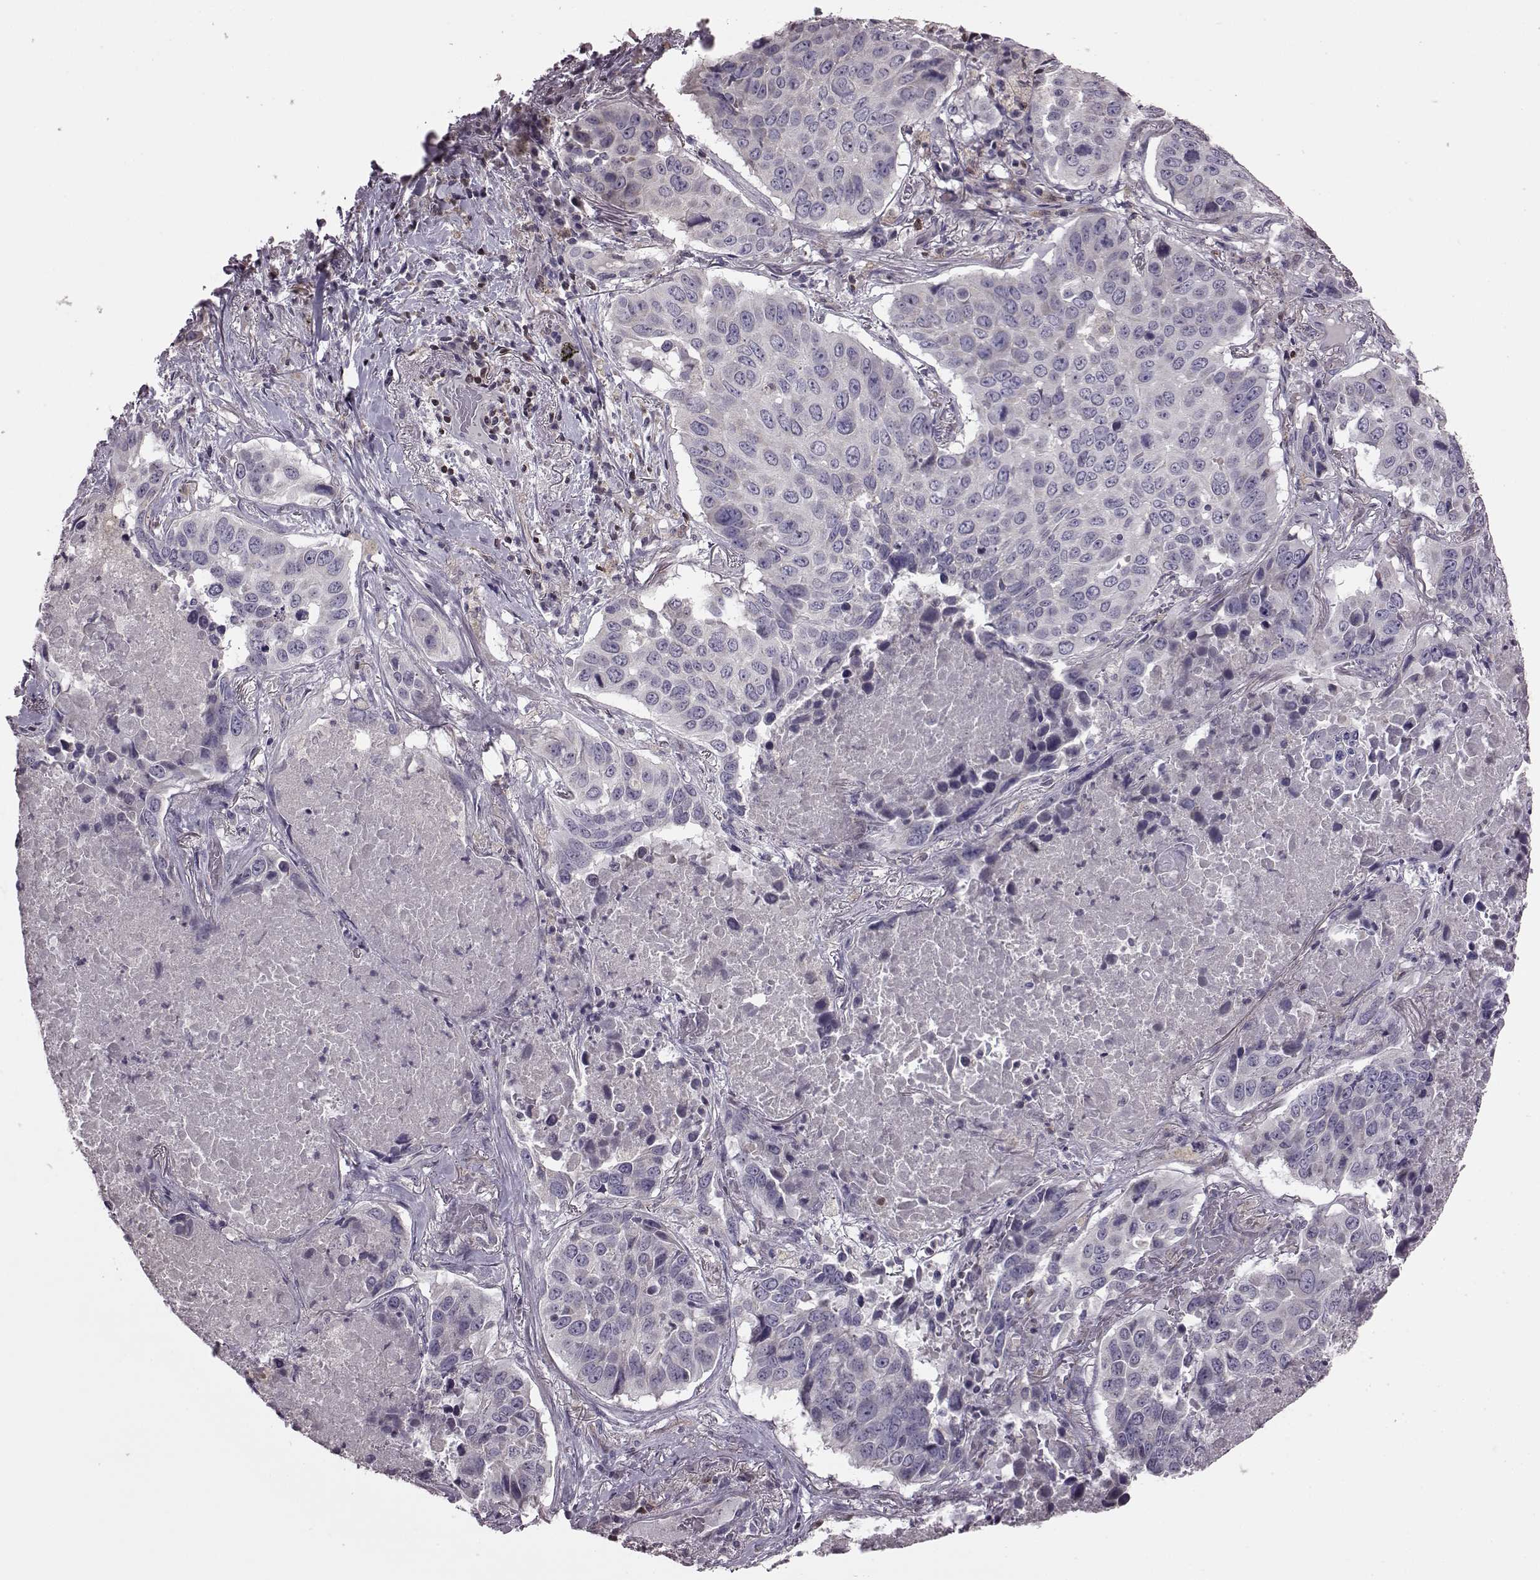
{"staining": {"intensity": "negative", "quantity": "none", "location": "none"}, "tissue": "lung cancer", "cell_type": "Tumor cells", "image_type": "cancer", "snomed": [{"axis": "morphology", "description": "Normal tissue, NOS"}, {"axis": "morphology", "description": "Squamous cell carcinoma, NOS"}, {"axis": "topography", "description": "Bronchus"}, {"axis": "topography", "description": "Lung"}], "caption": "Lung cancer was stained to show a protein in brown. There is no significant positivity in tumor cells. (DAB IHC with hematoxylin counter stain).", "gene": "CDC42SE1", "patient": {"sex": "male", "age": 64}}